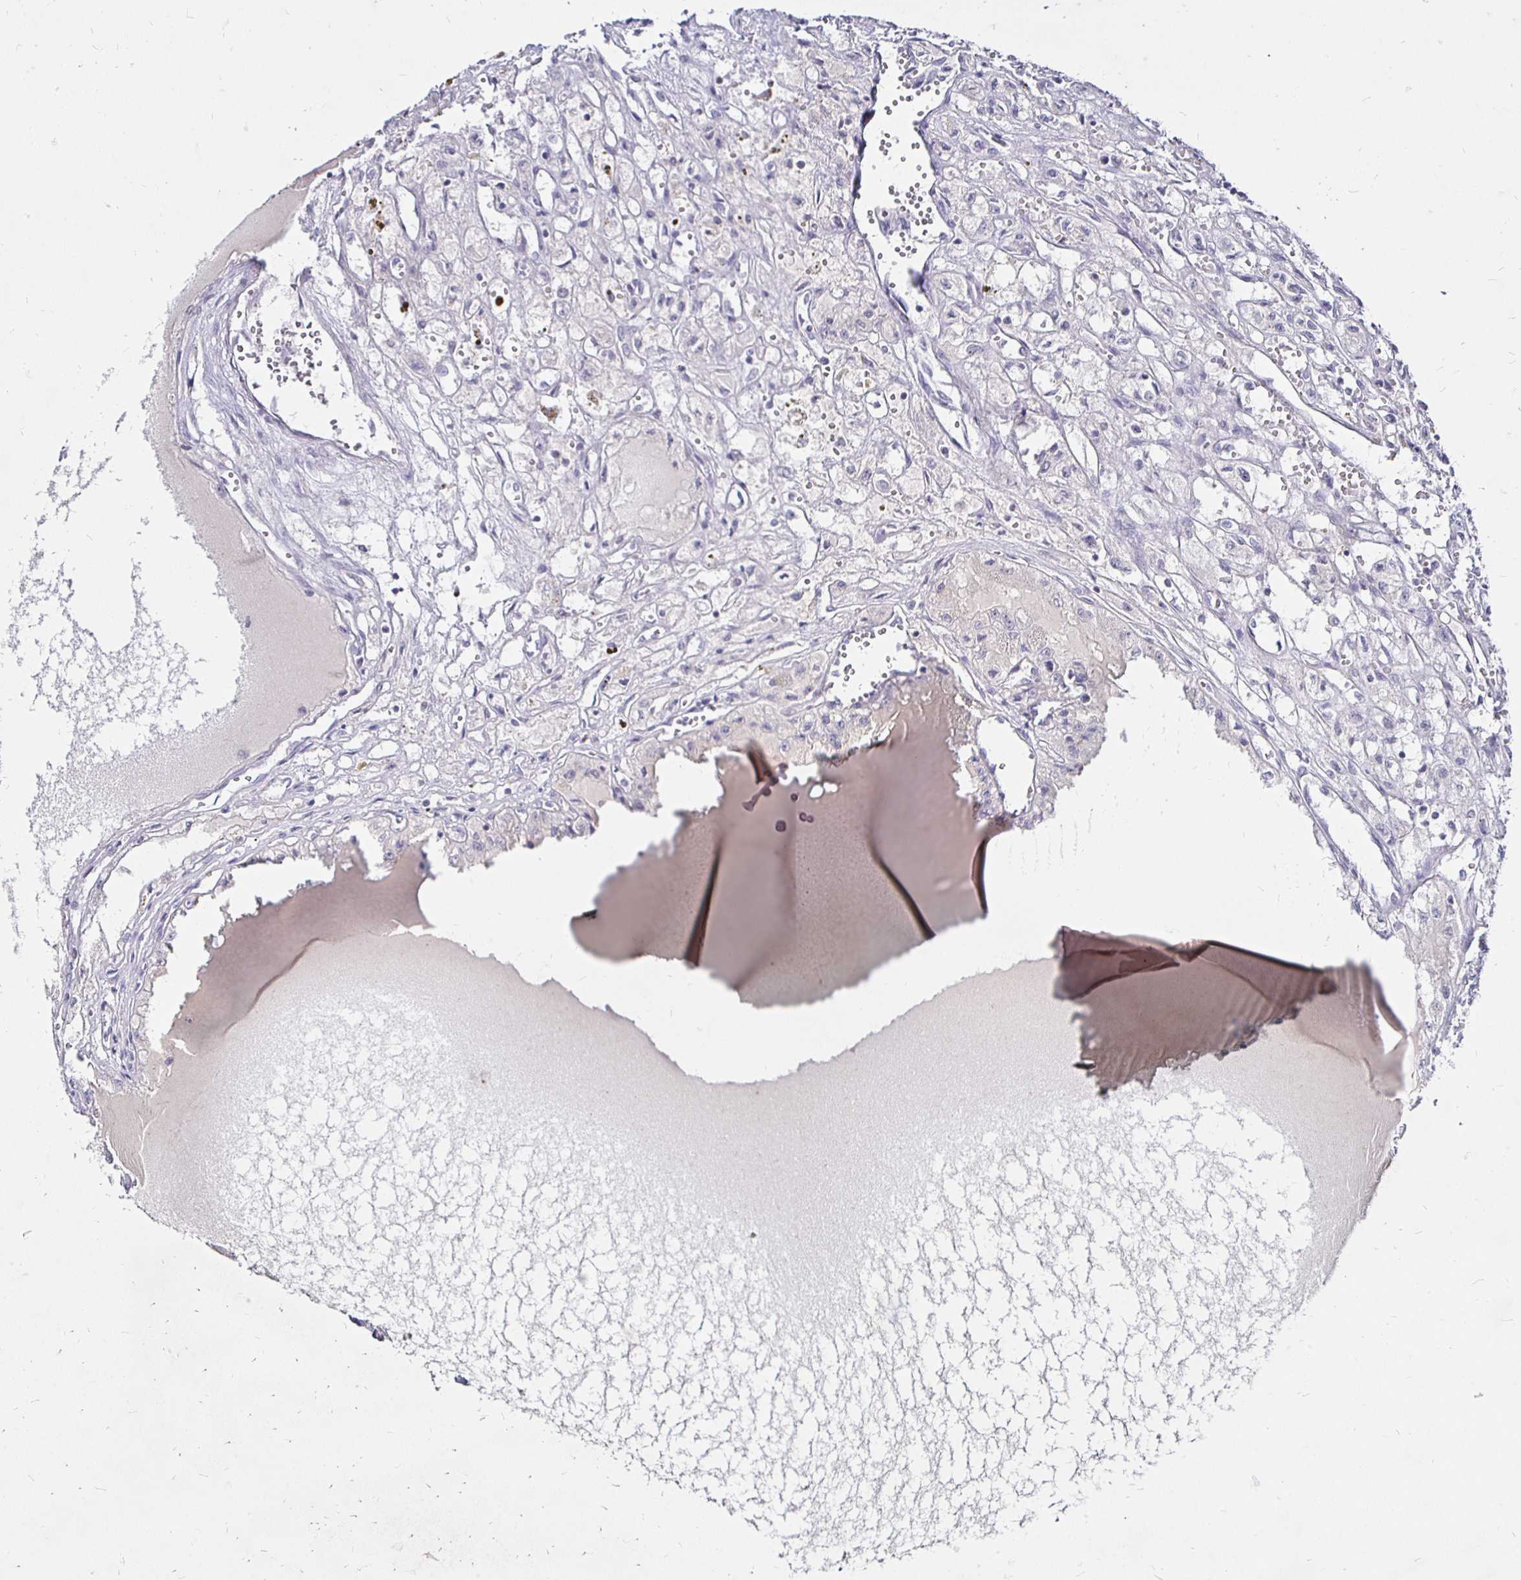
{"staining": {"intensity": "negative", "quantity": "none", "location": "none"}, "tissue": "renal cancer", "cell_type": "Tumor cells", "image_type": "cancer", "snomed": [{"axis": "morphology", "description": "Adenocarcinoma, NOS"}, {"axis": "topography", "description": "Kidney"}], "caption": "Immunohistochemistry micrograph of neoplastic tissue: renal cancer (adenocarcinoma) stained with DAB demonstrates no significant protein positivity in tumor cells. (Stains: DAB immunohistochemistry (IHC) with hematoxylin counter stain, Microscopy: brightfield microscopy at high magnification).", "gene": "SIN3A", "patient": {"sex": "male", "age": 56}}